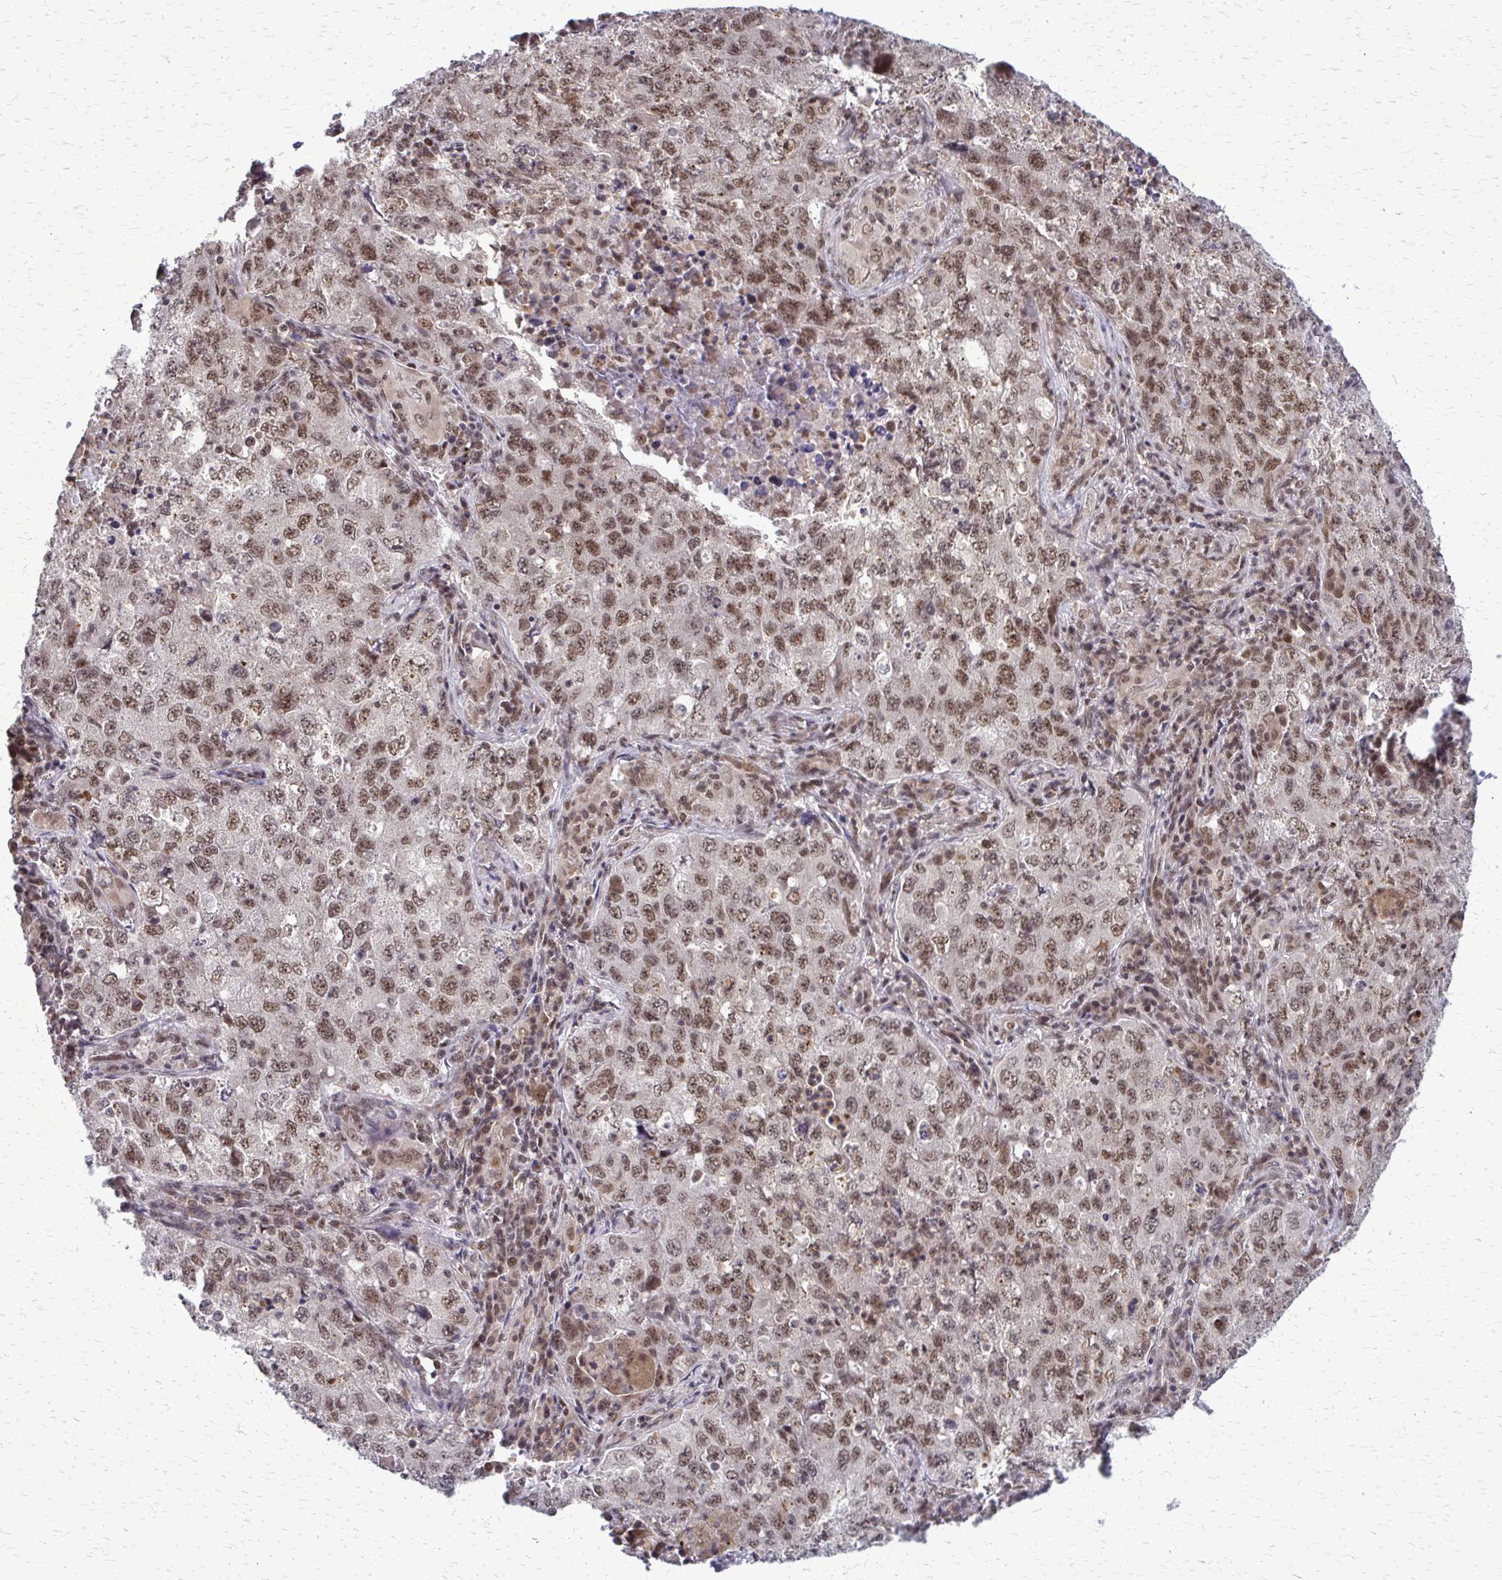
{"staining": {"intensity": "moderate", "quantity": ">75%", "location": "nuclear"}, "tissue": "lung cancer", "cell_type": "Tumor cells", "image_type": "cancer", "snomed": [{"axis": "morphology", "description": "Adenocarcinoma, NOS"}, {"axis": "topography", "description": "Lung"}], "caption": "A high-resolution image shows immunohistochemistry staining of lung cancer, which shows moderate nuclear expression in about >75% of tumor cells. (Stains: DAB (3,3'-diaminobenzidine) in brown, nuclei in blue, Microscopy: brightfield microscopy at high magnification).", "gene": "HDAC3", "patient": {"sex": "female", "age": 57}}